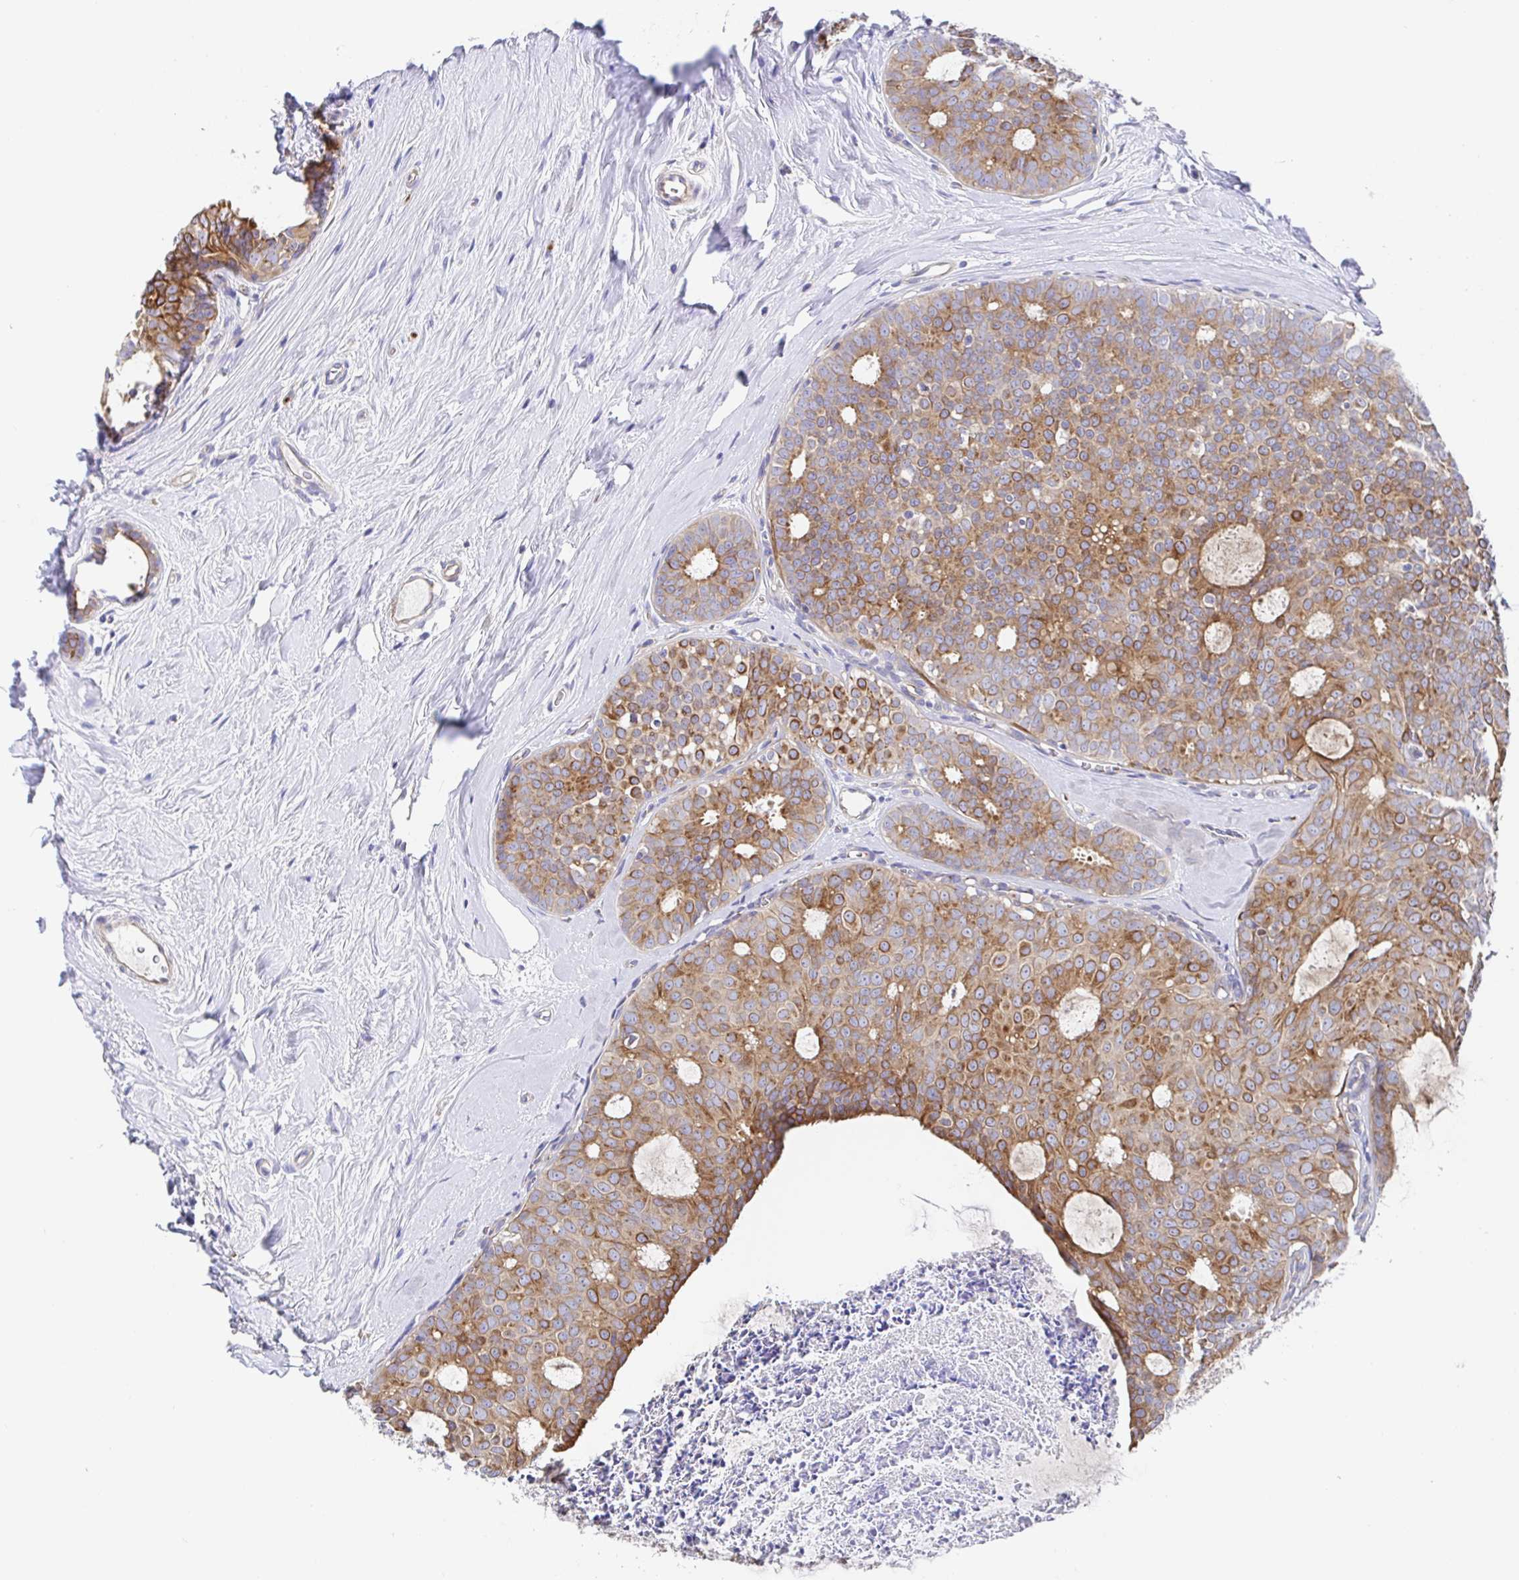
{"staining": {"intensity": "moderate", "quantity": ">75%", "location": "cytoplasmic/membranous"}, "tissue": "breast cancer", "cell_type": "Tumor cells", "image_type": "cancer", "snomed": [{"axis": "morphology", "description": "Duct carcinoma"}, {"axis": "topography", "description": "Breast"}], "caption": "A medium amount of moderate cytoplasmic/membranous positivity is identified in approximately >75% of tumor cells in breast cancer tissue.", "gene": "GOLGA1", "patient": {"sex": "female", "age": 45}}